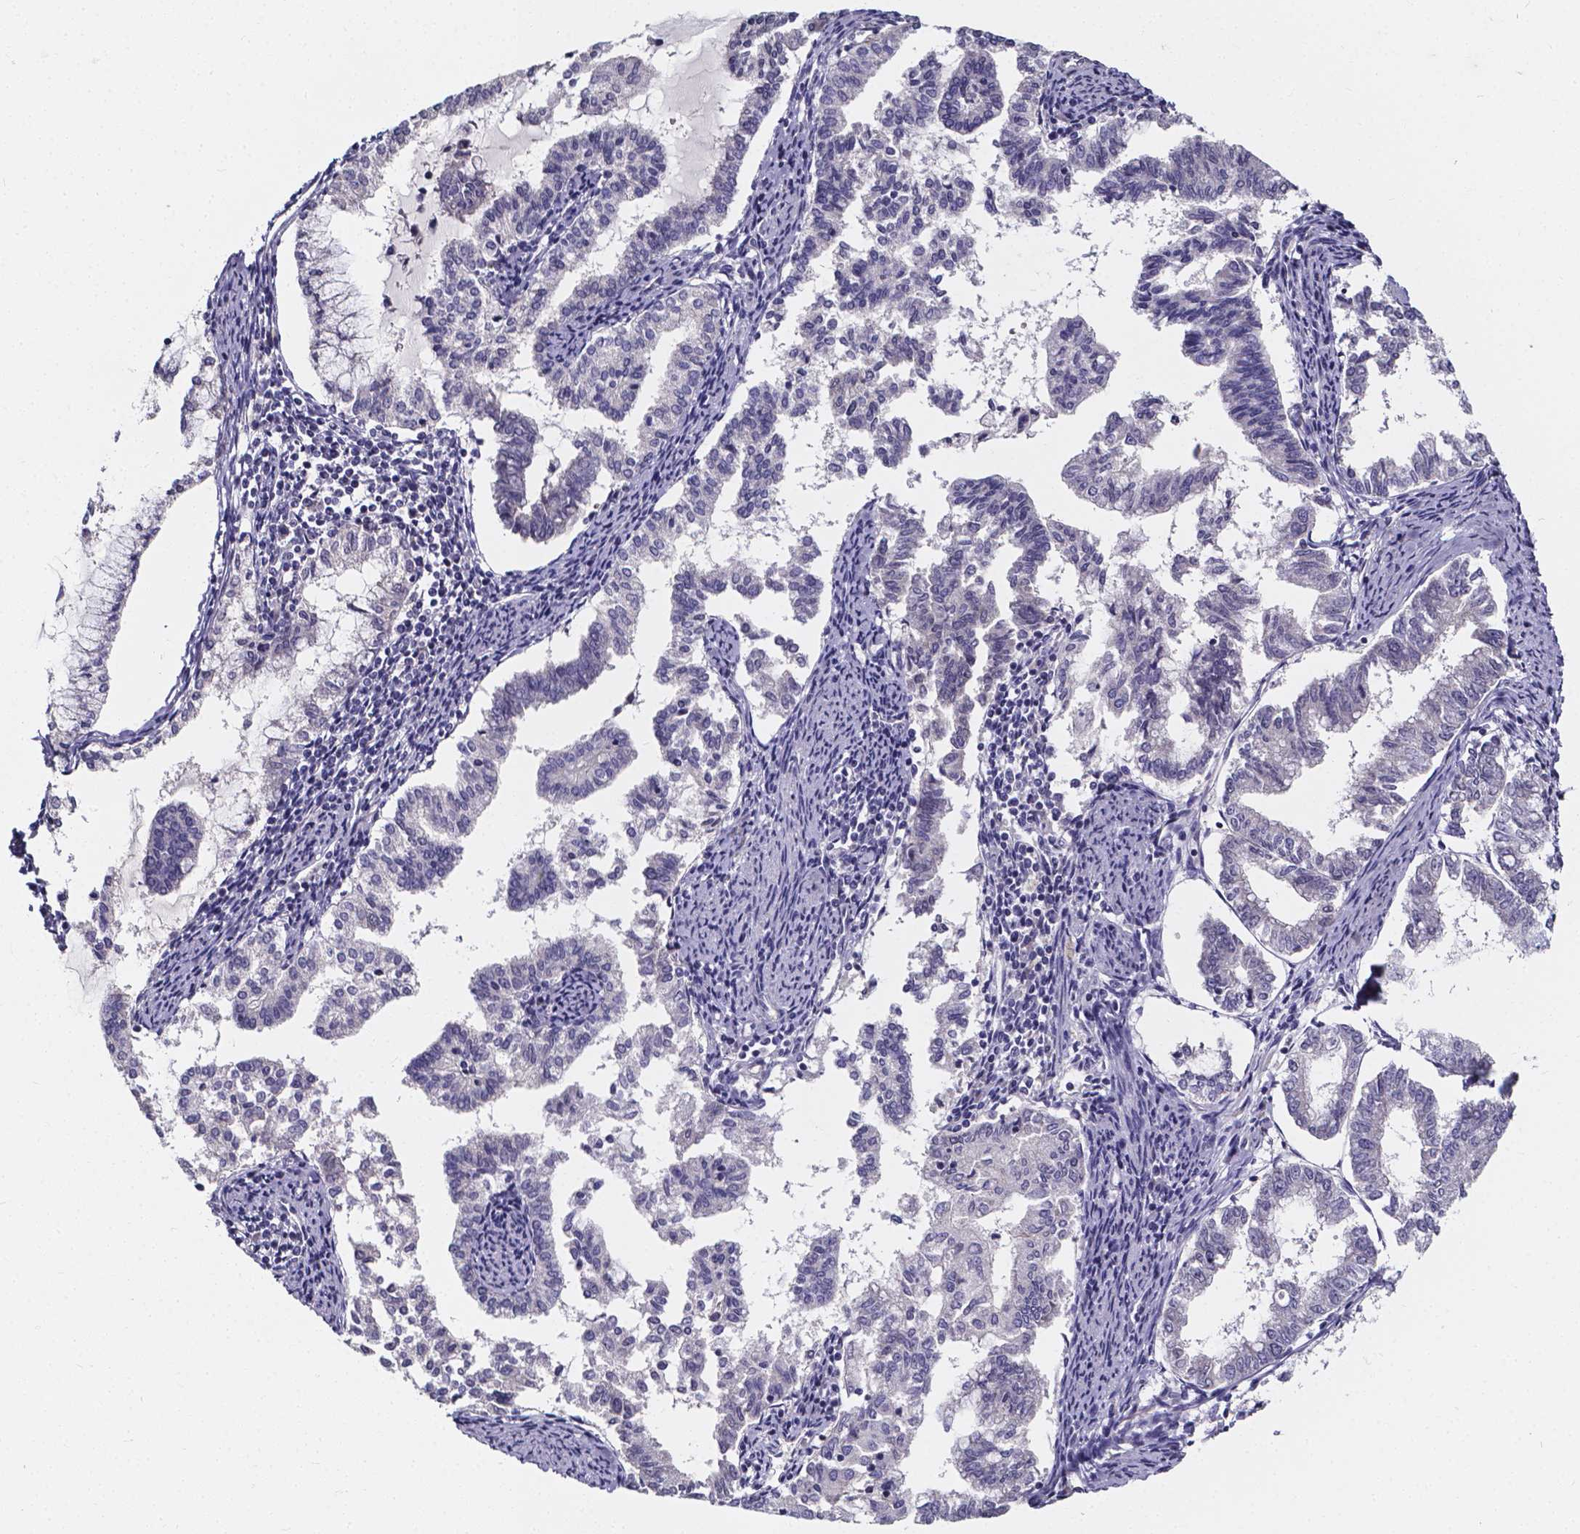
{"staining": {"intensity": "negative", "quantity": "none", "location": "none"}, "tissue": "endometrial cancer", "cell_type": "Tumor cells", "image_type": "cancer", "snomed": [{"axis": "morphology", "description": "Adenocarcinoma, NOS"}, {"axis": "topography", "description": "Endometrium"}], "caption": "Protein analysis of adenocarcinoma (endometrial) reveals no significant staining in tumor cells. (DAB (3,3'-diaminobenzidine) IHC with hematoxylin counter stain).", "gene": "CACNG8", "patient": {"sex": "female", "age": 79}}